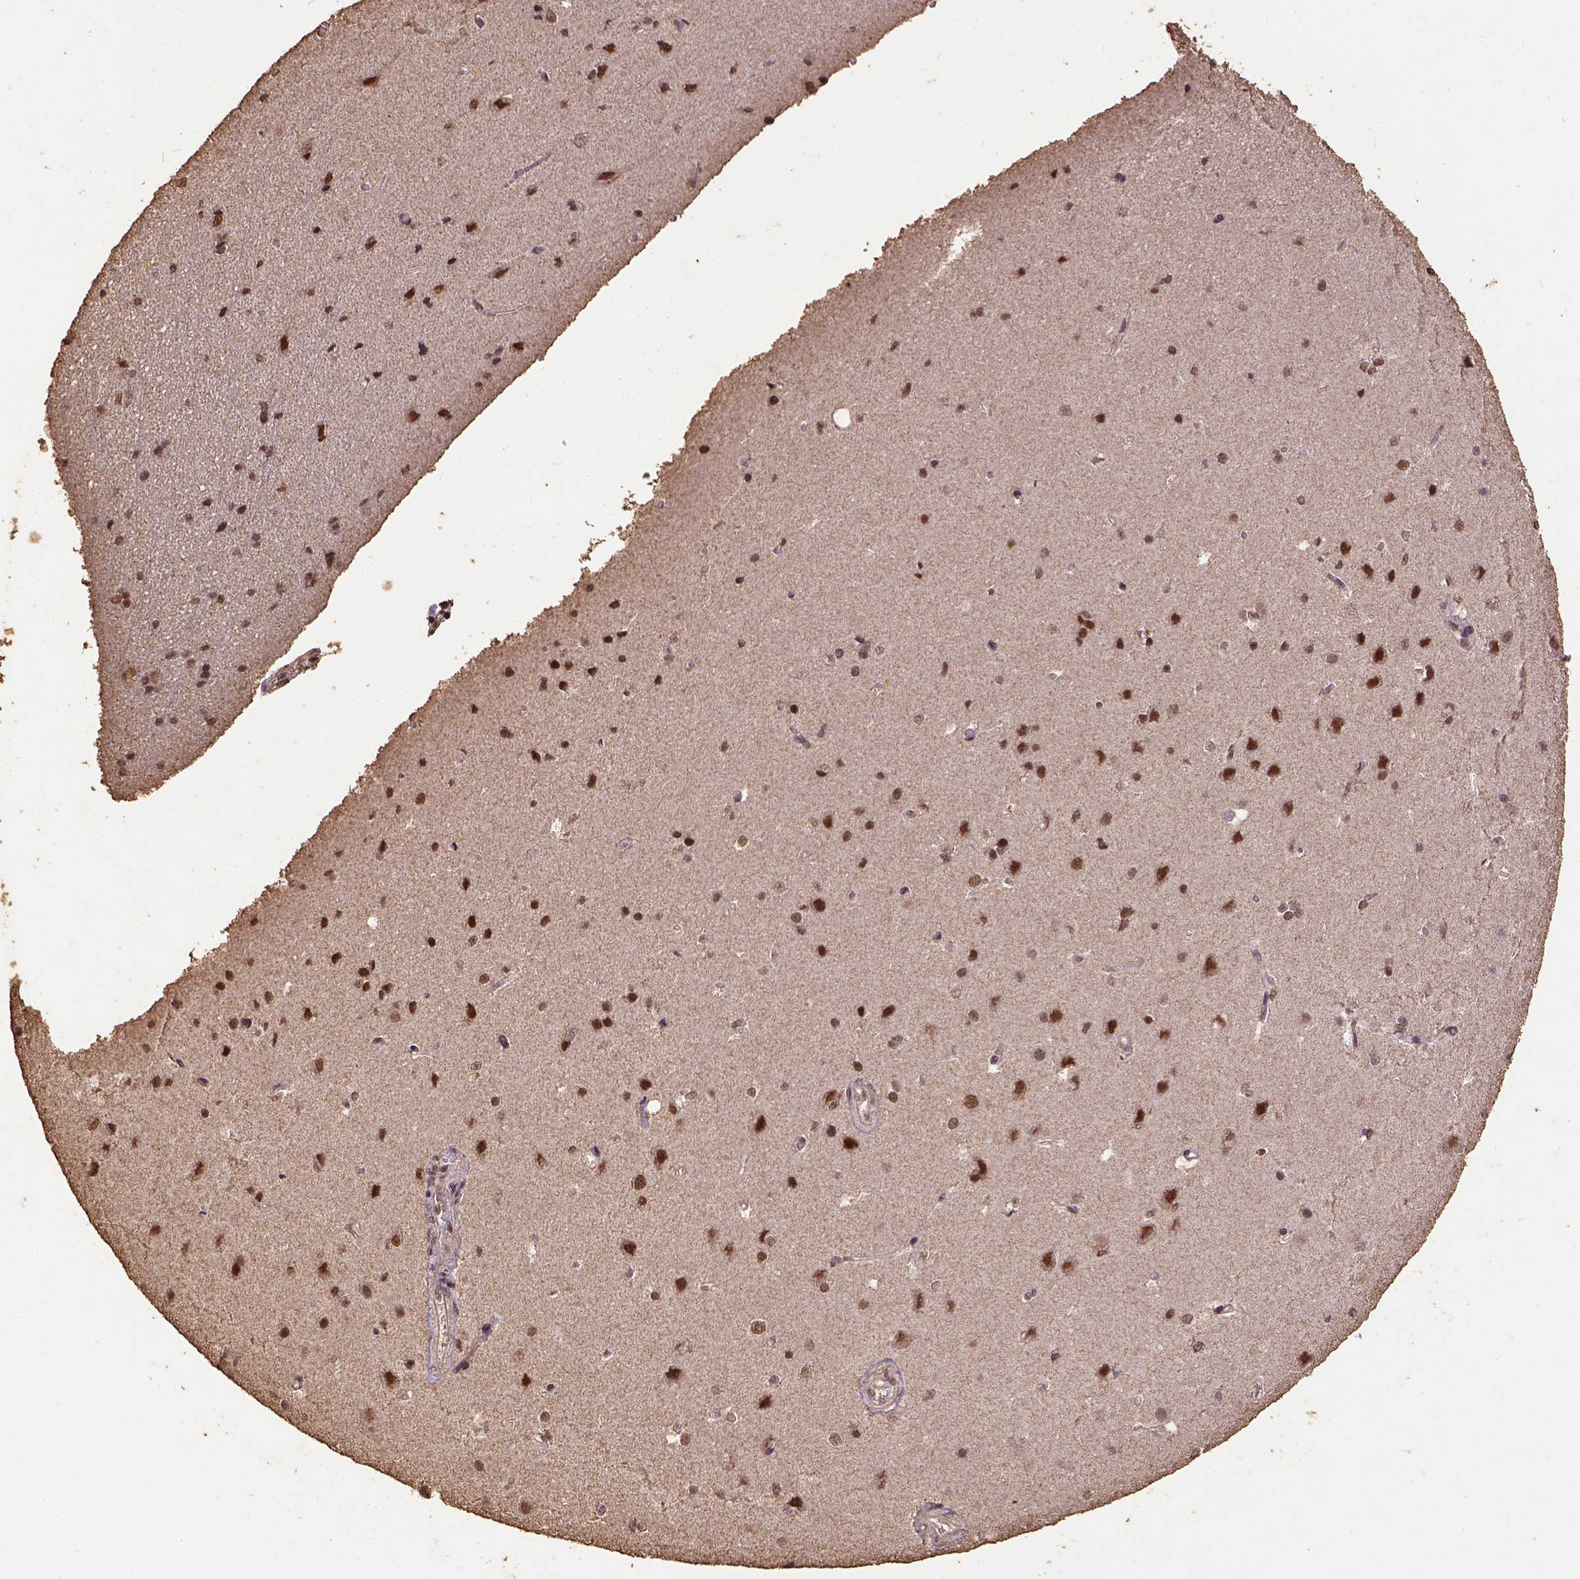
{"staining": {"intensity": "moderate", "quantity": ">75%", "location": "nuclear"}, "tissue": "cerebral cortex", "cell_type": "Endothelial cells", "image_type": "normal", "snomed": [{"axis": "morphology", "description": "Normal tissue, NOS"}, {"axis": "topography", "description": "Cerebral cortex"}], "caption": "Immunohistochemistry (IHC) of unremarkable cerebral cortex demonstrates medium levels of moderate nuclear staining in approximately >75% of endothelial cells. Ihc stains the protein of interest in brown and the nuclei are stained blue.", "gene": "NACC1", "patient": {"sex": "male", "age": 37}}